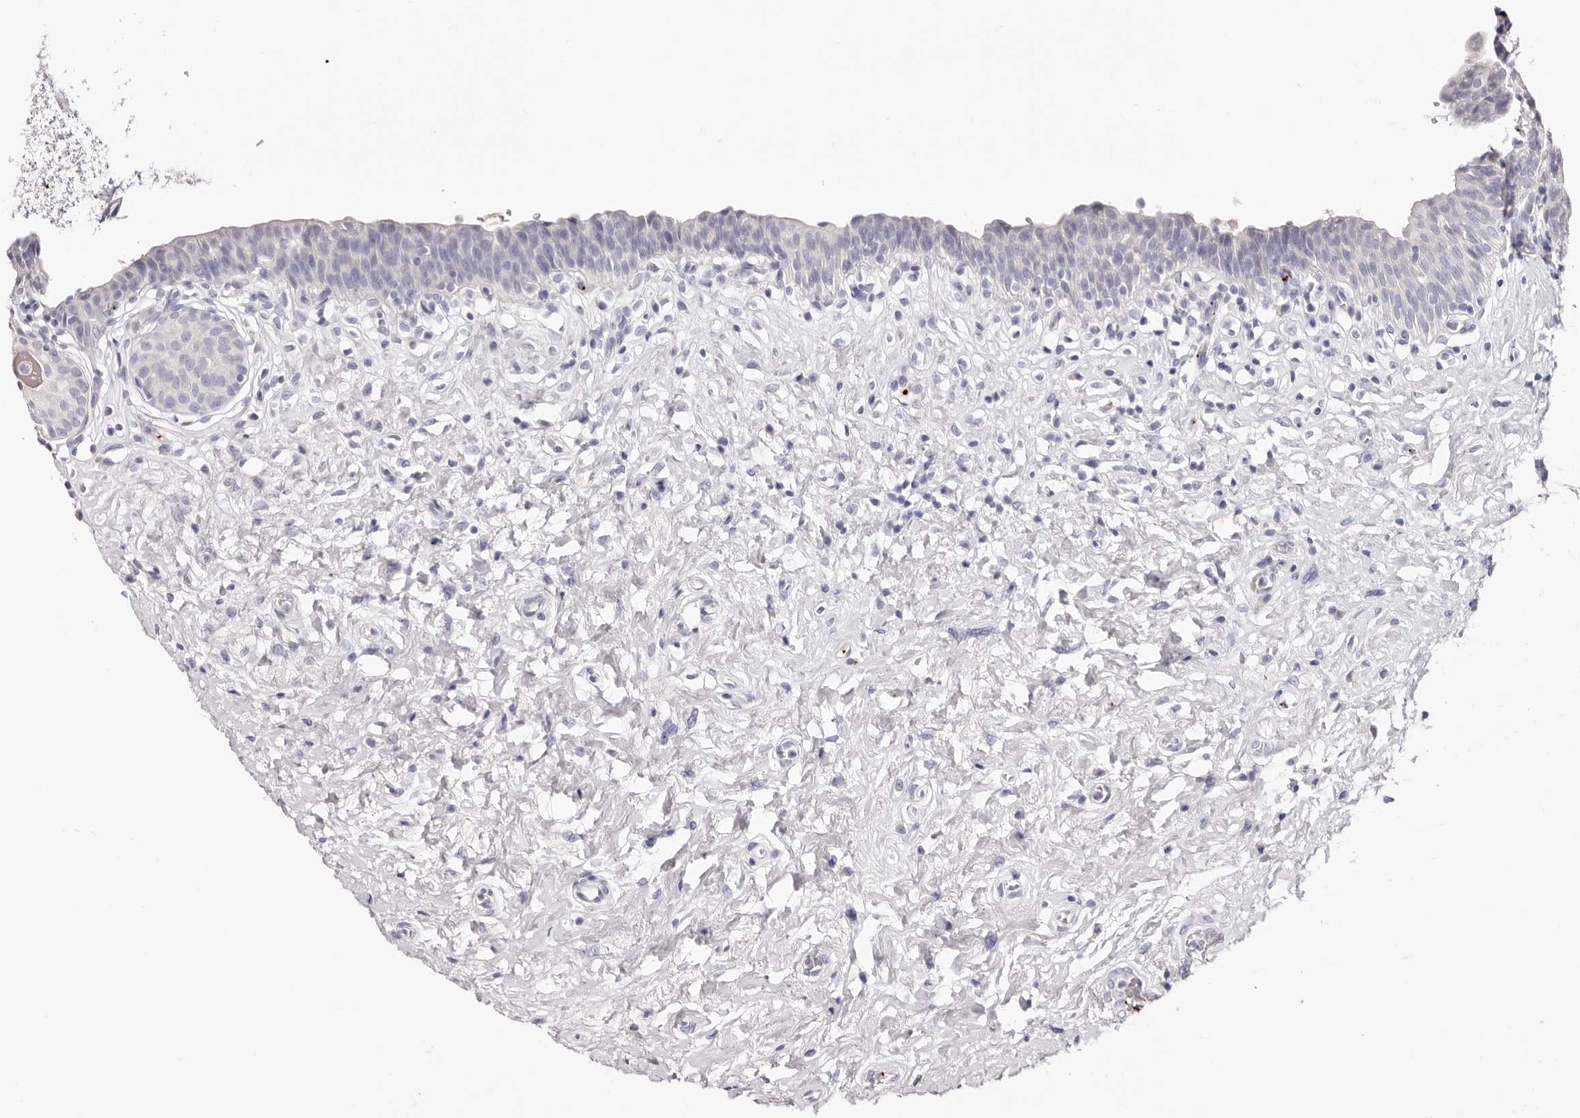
{"staining": {"intensity": "negative", "quantity": "none", "location": "none"}, "tissue": "urinary bladder", "cell_type": "Urothelial cells", "image_type": "normal", "snomed": [{"axis": "morphology", "description": "Normal tissue, NOS"}, {"axis": "topography", "description": "Urinary bladder"}], "caption": "Micrograph shows no significant protein expression in urothelial cells of unremarkable urinary bladder. (DAB (3,3'-diaminobenzidine) immunohistochemistry, high magnification).", "gene": "PF4", "patient": {"sex": "male", "age": 83}}